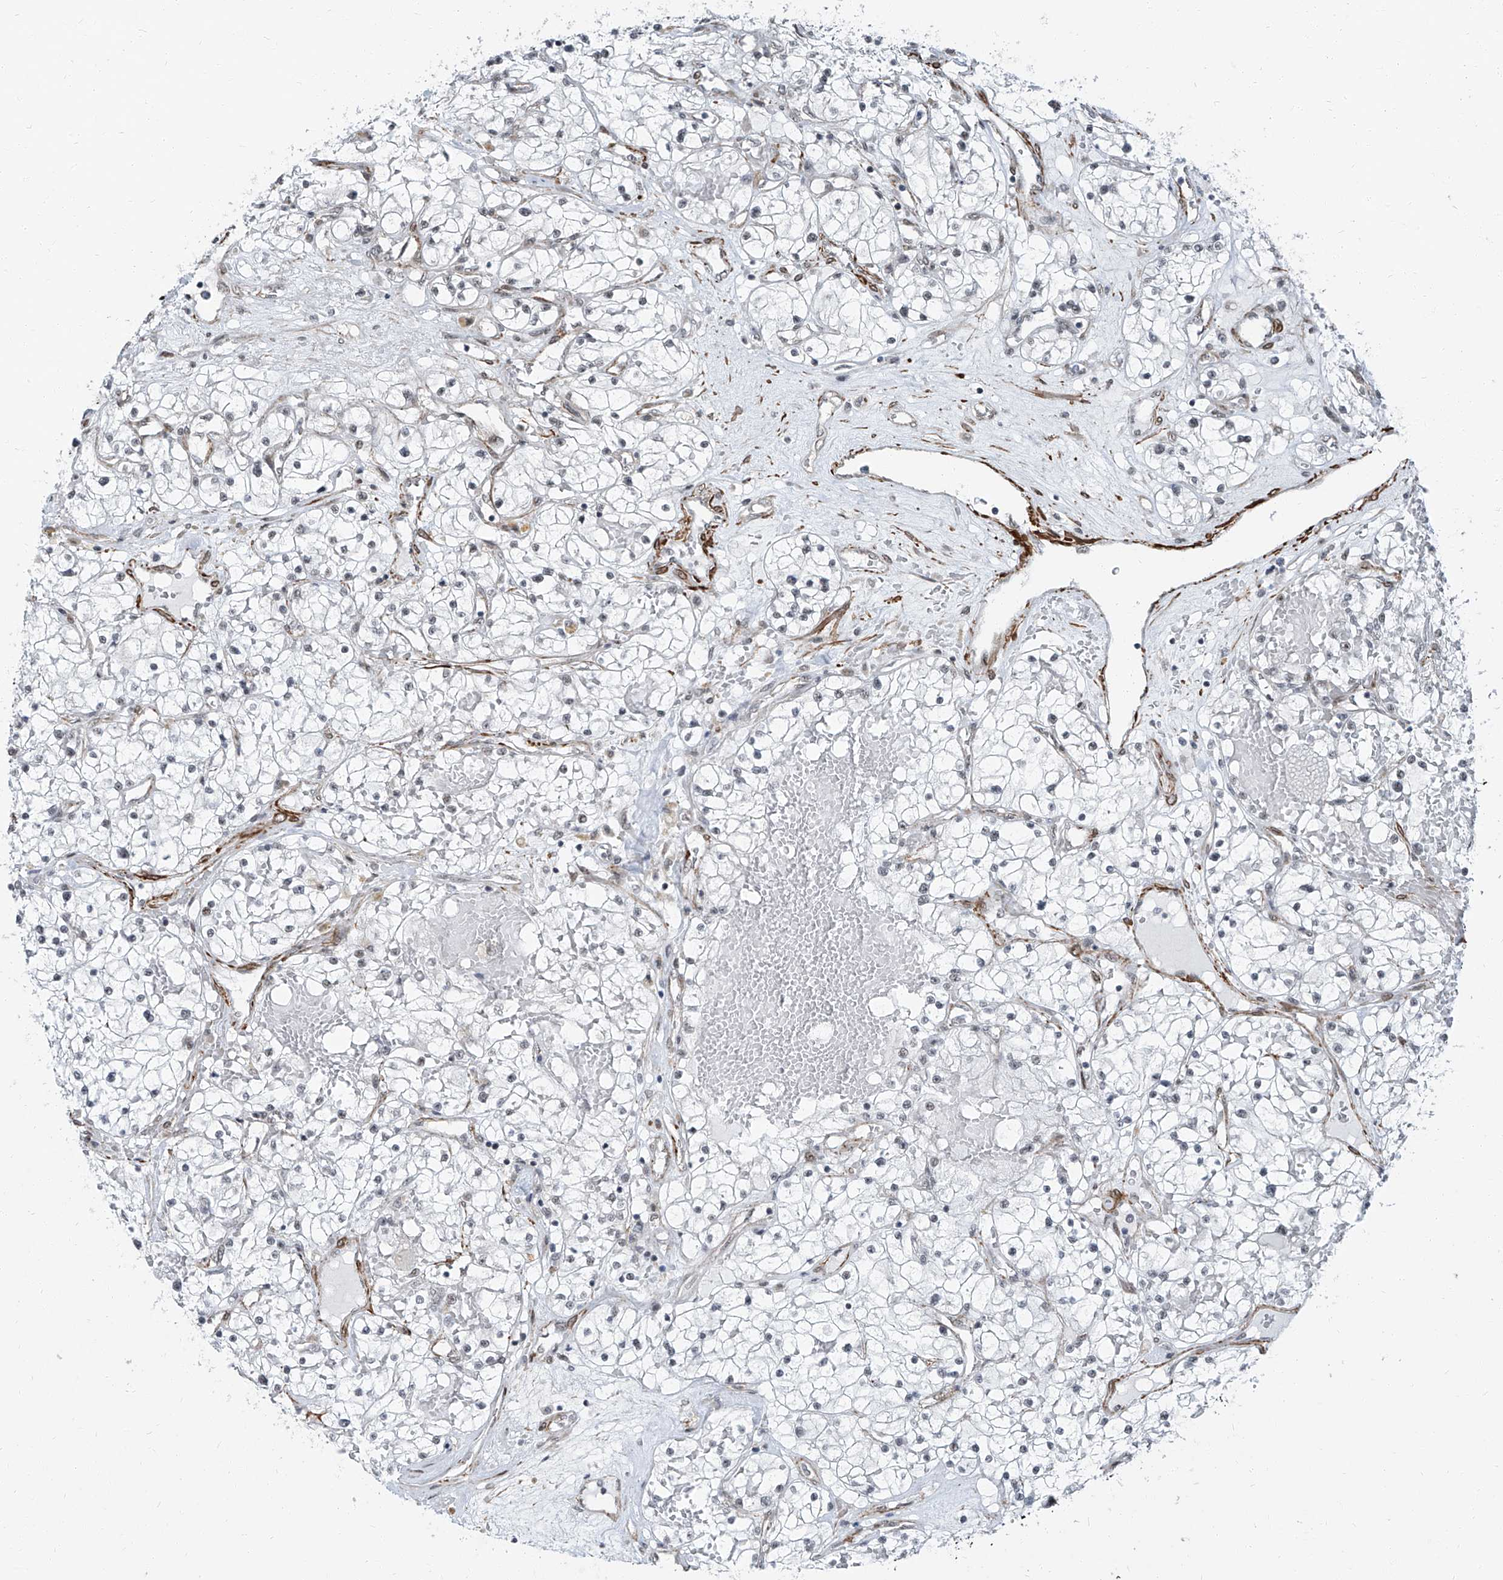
{"staining": {"intensity": "negative", "quantity": "none", "location": "none"}, "tissue": "renal cancer", "cell_type": "Tumor cells", "image_type": "cancer", "snomed": [{"axis": "morphology", "description": "Normal tissue, NOS"}, {"axis": "morphology", "description": "Adenocarcinoma, NOS"}, {"axis": "topography", "description": "Kidney"}], "caption": "Immunohistochemistry of human adenocarcinoma (renal) demonstrates no expression in tumor cells.", "gene": "TXLNB", "patient": {"sex": "male", "age": 68}}